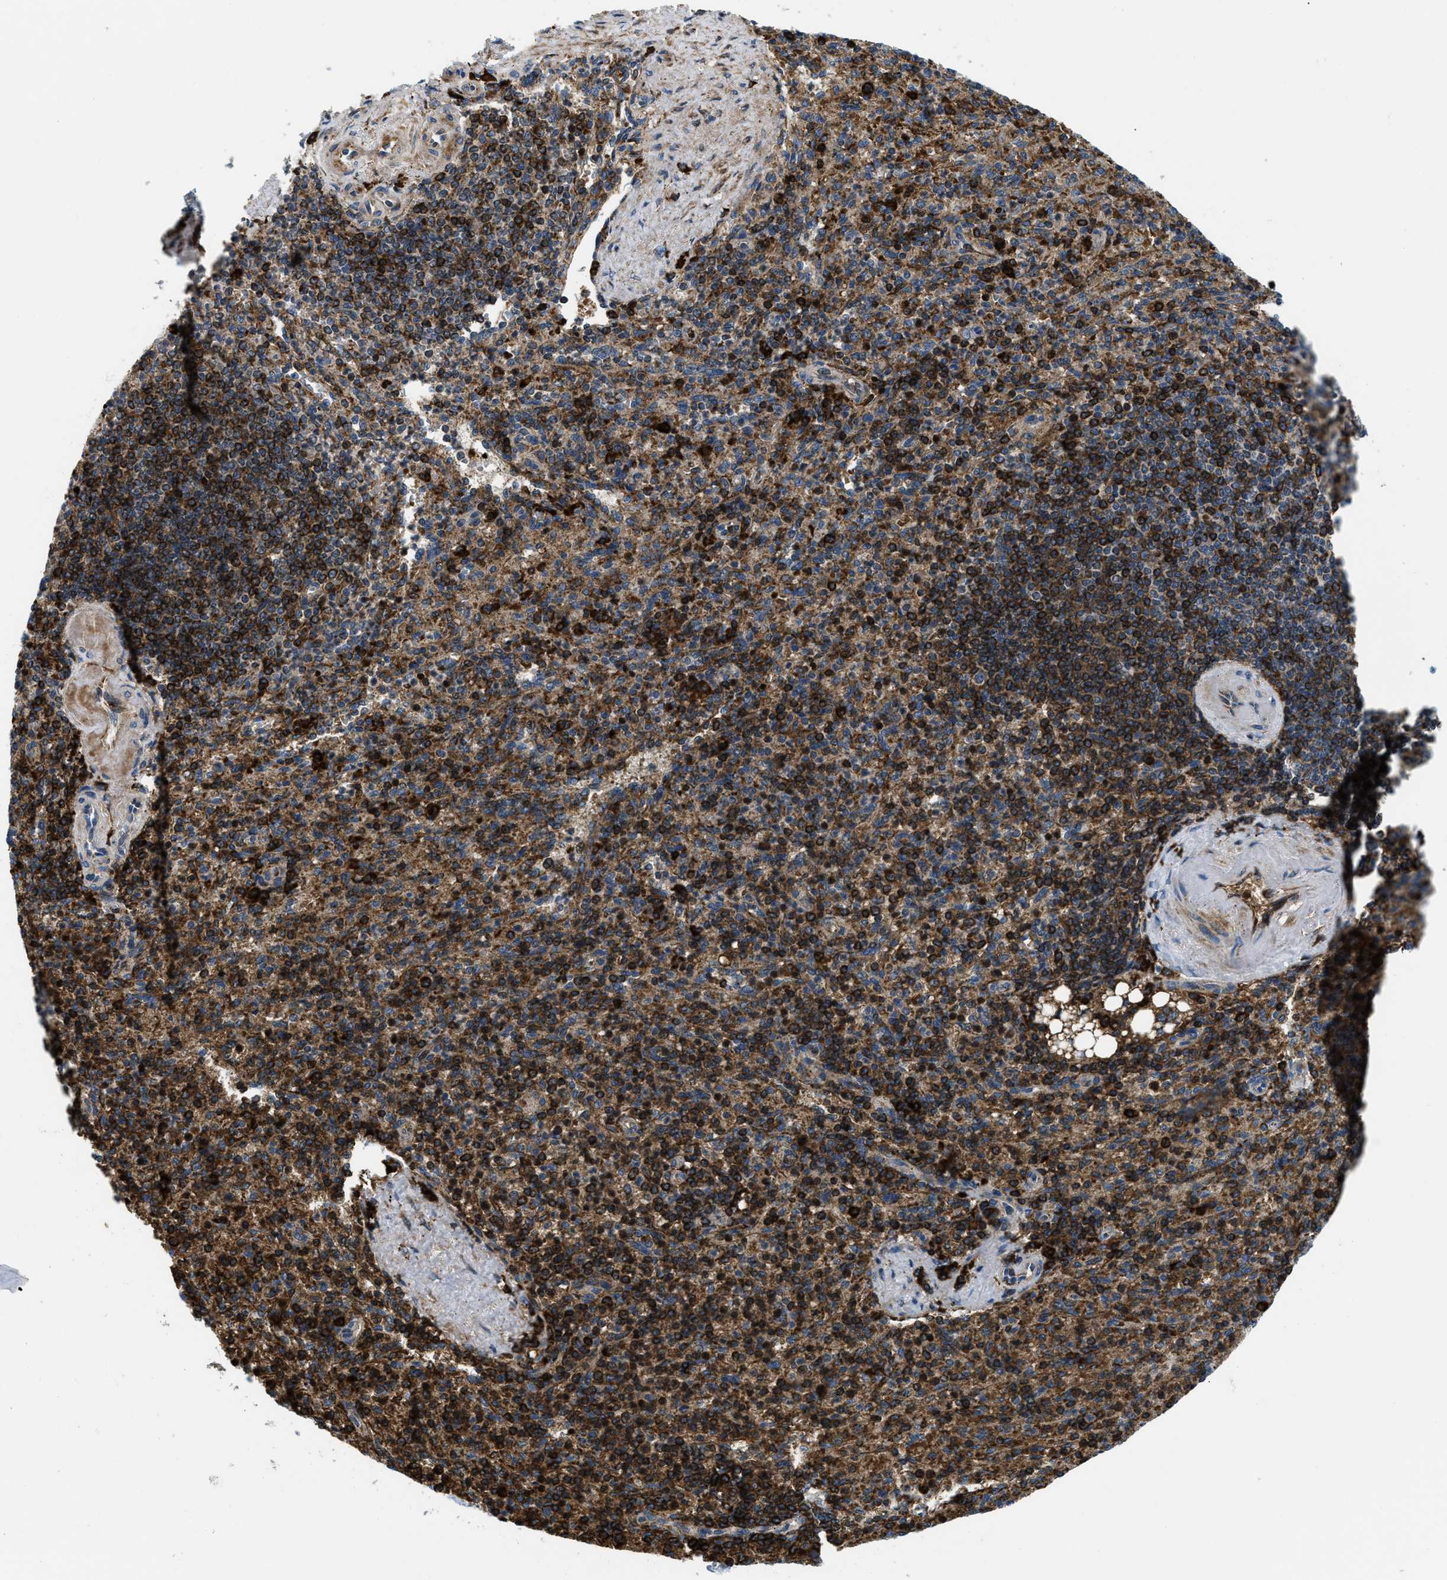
{"staining": {"intensity": "strong", "quantity": ">75%", "location": "cytoplasmic/membranous"}, "tissue": "spleen", "cell_type": "Cells in red pulp", "image_type": "normal", "snomed": [{"axis": "morphology", "description": "Normal tissue, NOS"}, {"axis": "topography", "description": "Spleen"}], "caption": "Immunohistochemical staining of benign spleen reveals strong cytoplasmic/membranous protein expression in about >75% of cells in red pulp. The staining is performed using DAB (3,3'-diaminobenzidine) brown chromogen to label protein expression. The nuclei are counter-stained blue using hematoxylin.", "gene": "CSPG4", "patient": {"sex": "female", "age": 74}}